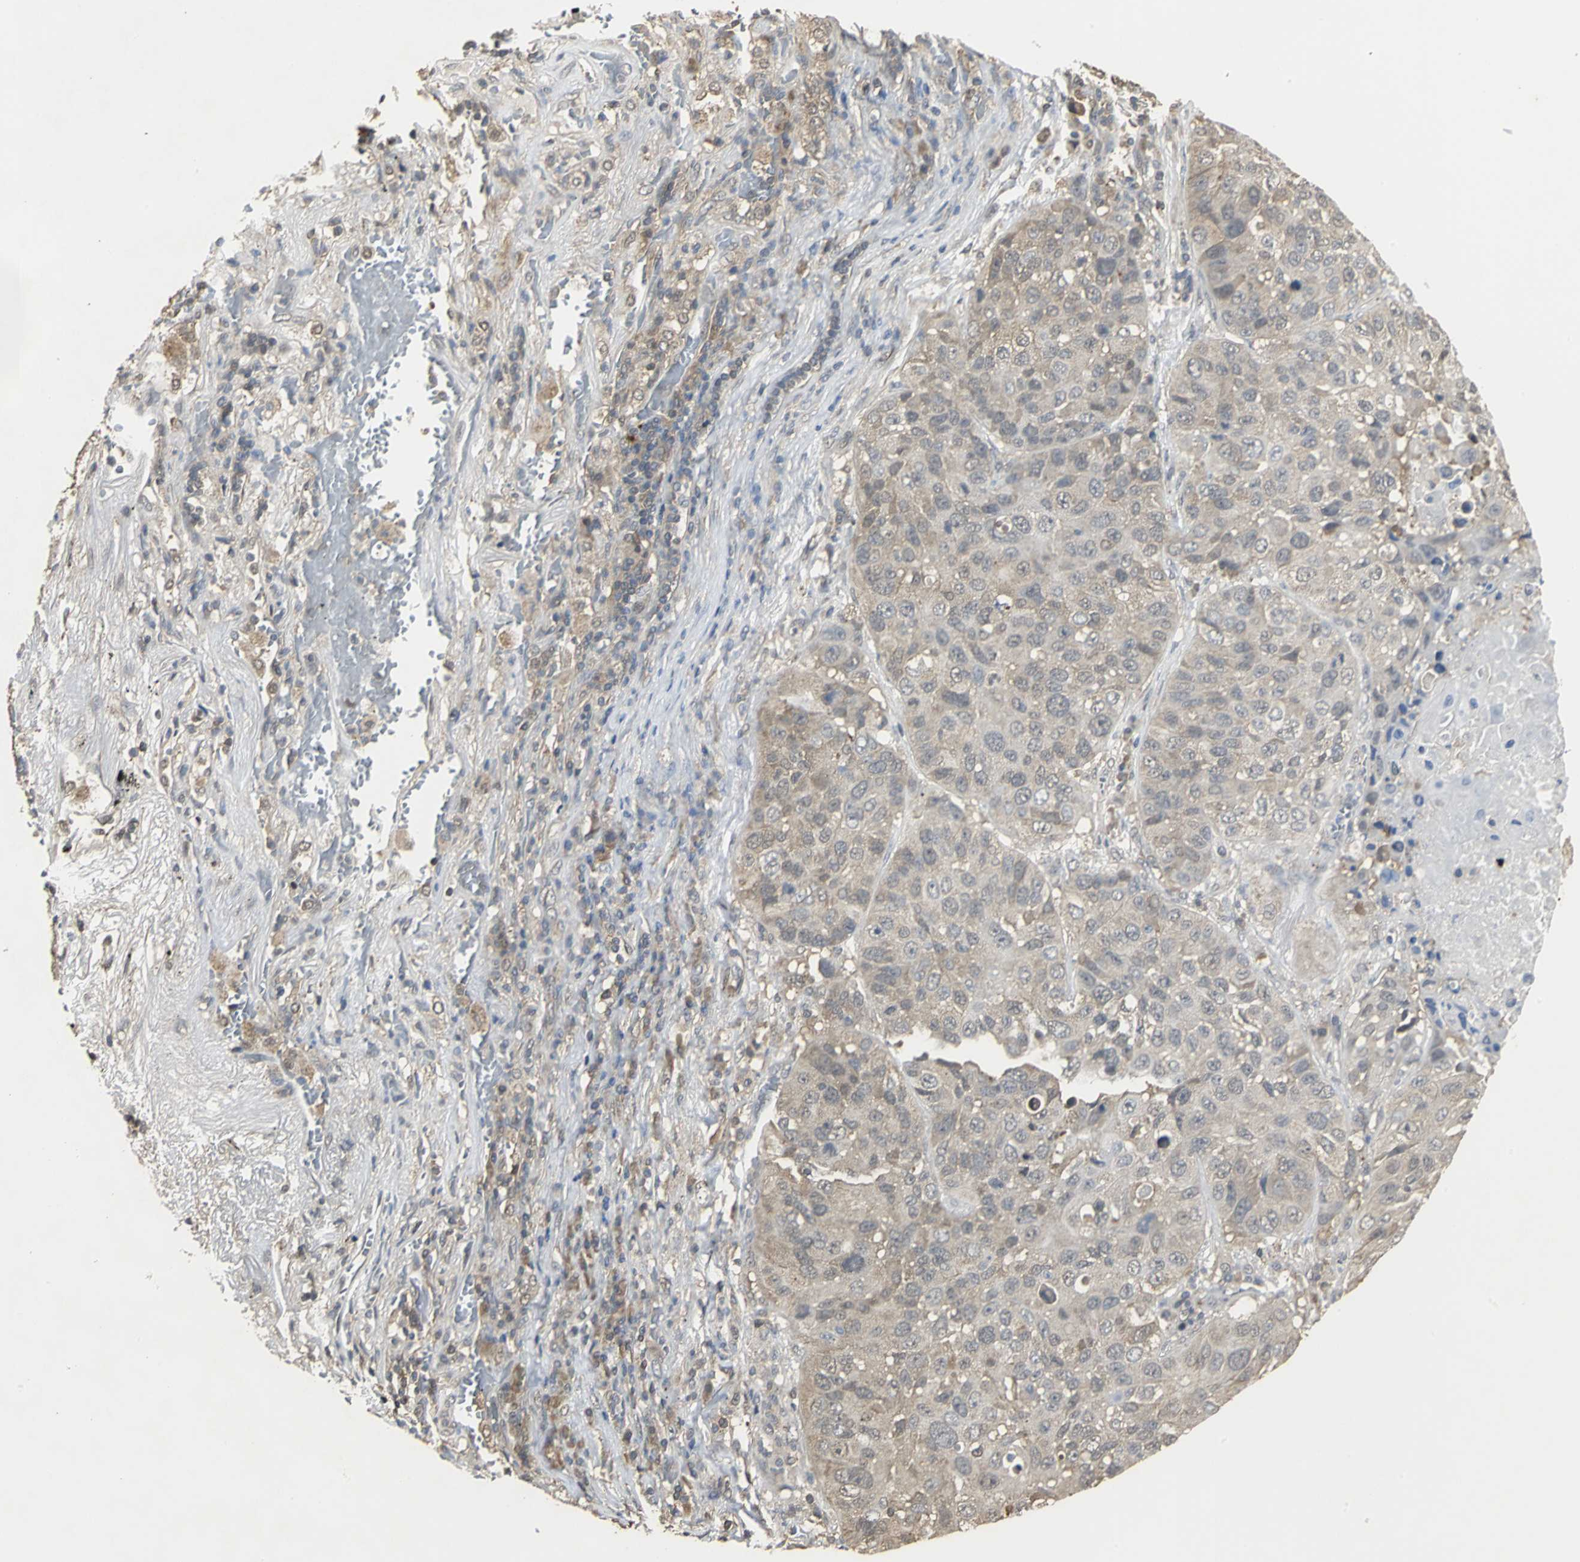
{"staining": {"intensity": "weak", "quantity": ">75%", "location": "cytoplasmic/membranous"}, "tissue": "lung cancer", "cell_type": "Tumor cells", "image_type": "cancer", "snomed": [{"axis": "morphology", "description": "Squamous cell carcinoma, NOS"}, {"axis": "topography", "description": "Lung"}], "caption": "Weak cytoplasmic/membranous protein positivity is appreciated in approximately >75% of tumor cells in lung cancer (squamous cell carcinoma). (IHC, brightfield microscopy, high magnification).", "gene": "PARK7", "patient": {"sex": "male", "age": 57}}